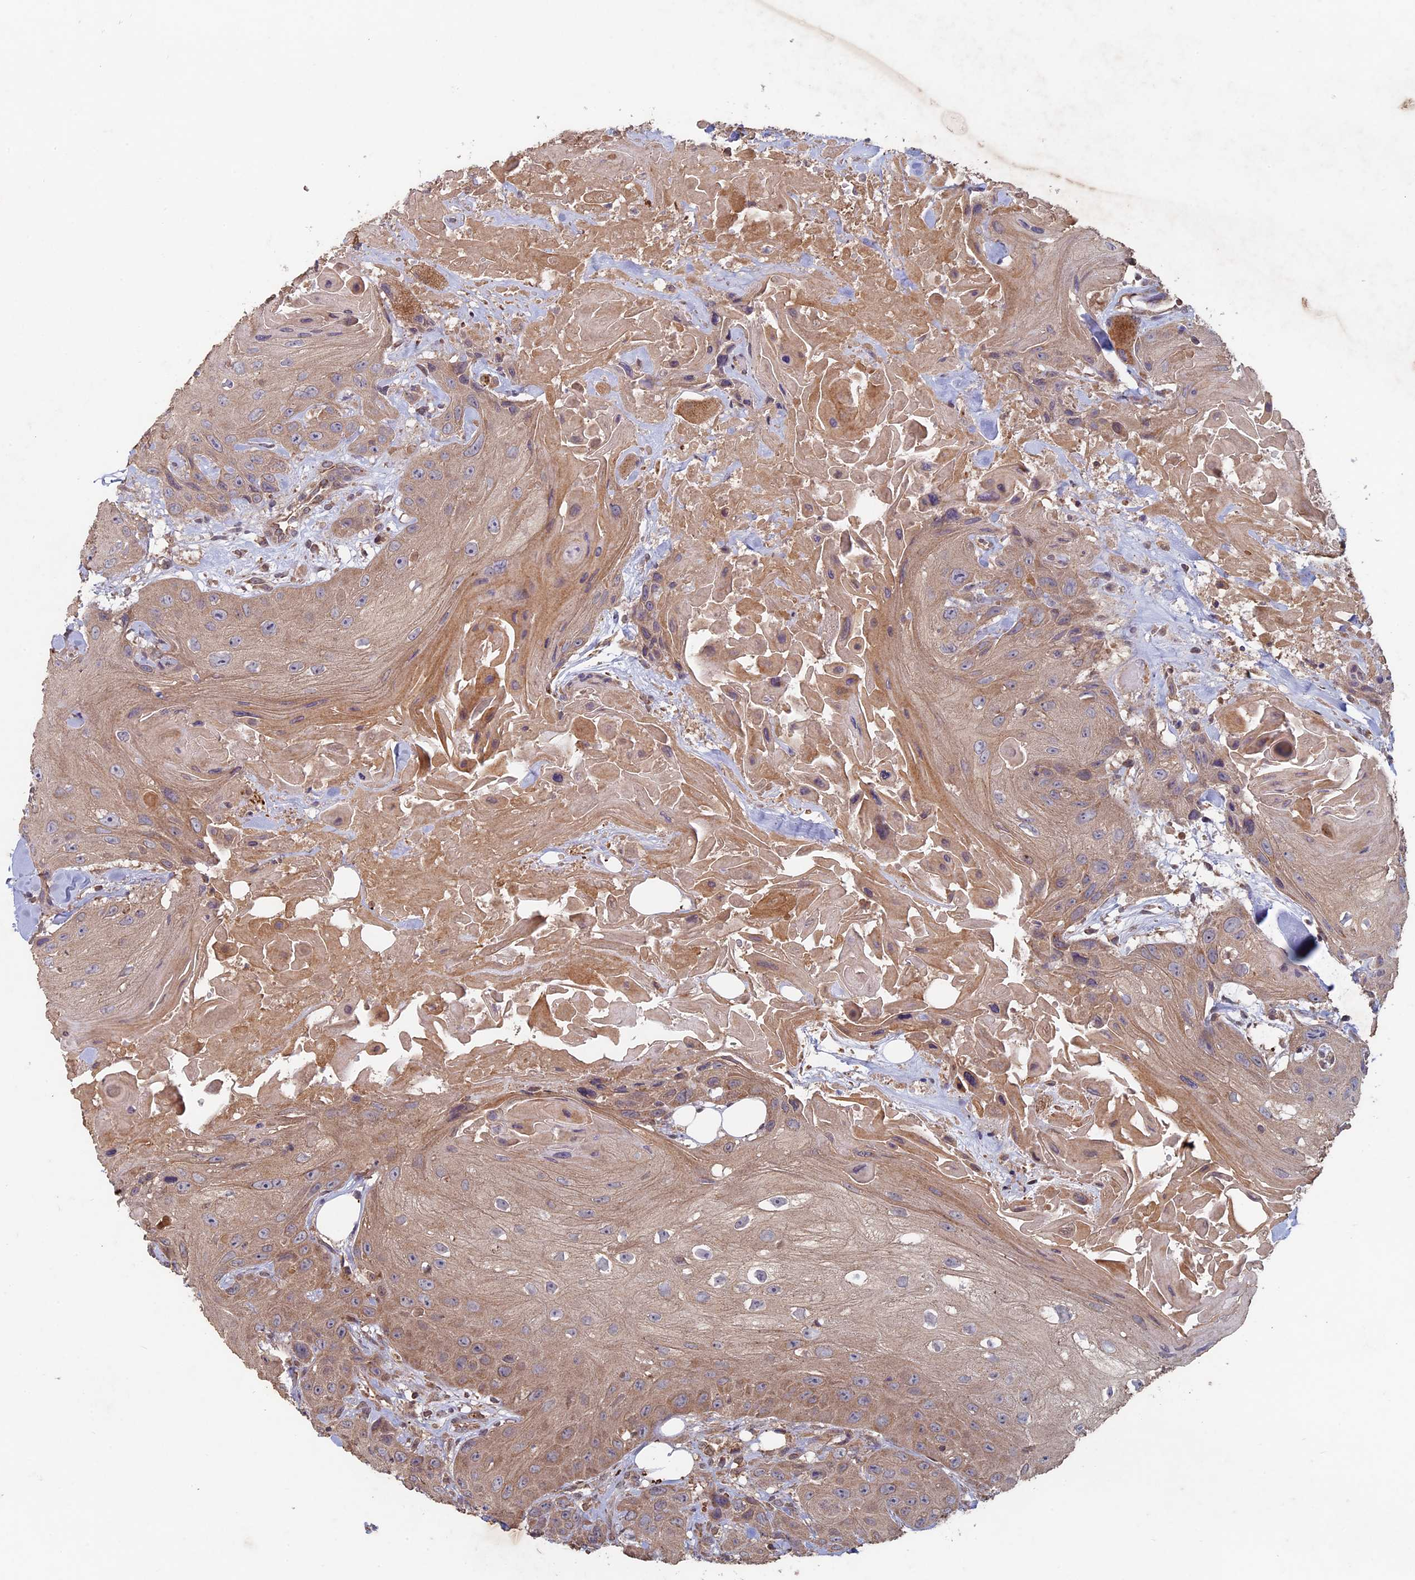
{"staining": {"intensity": "moderate", "quantity": ">75%", "location": "cytoplasmic/membranous"}, "tissue": "head and neck cancer", "cell_type": "Tumor cells", "image_type": "cancer", "snomed": [{"axis": "morphology", "description": "Squamous cell carcinoma, NOS"}, {"axis": "topography", "description": "Head-Neck"}], "caption": "Head and neck cancer was stained to show a protein in brown. There is medium levels of moderate cytoplasmic/membranous staining in approximately >75% of tumor cells.", "gene": "RCCD1", "patient": {"sex": "male", "age": 81}}